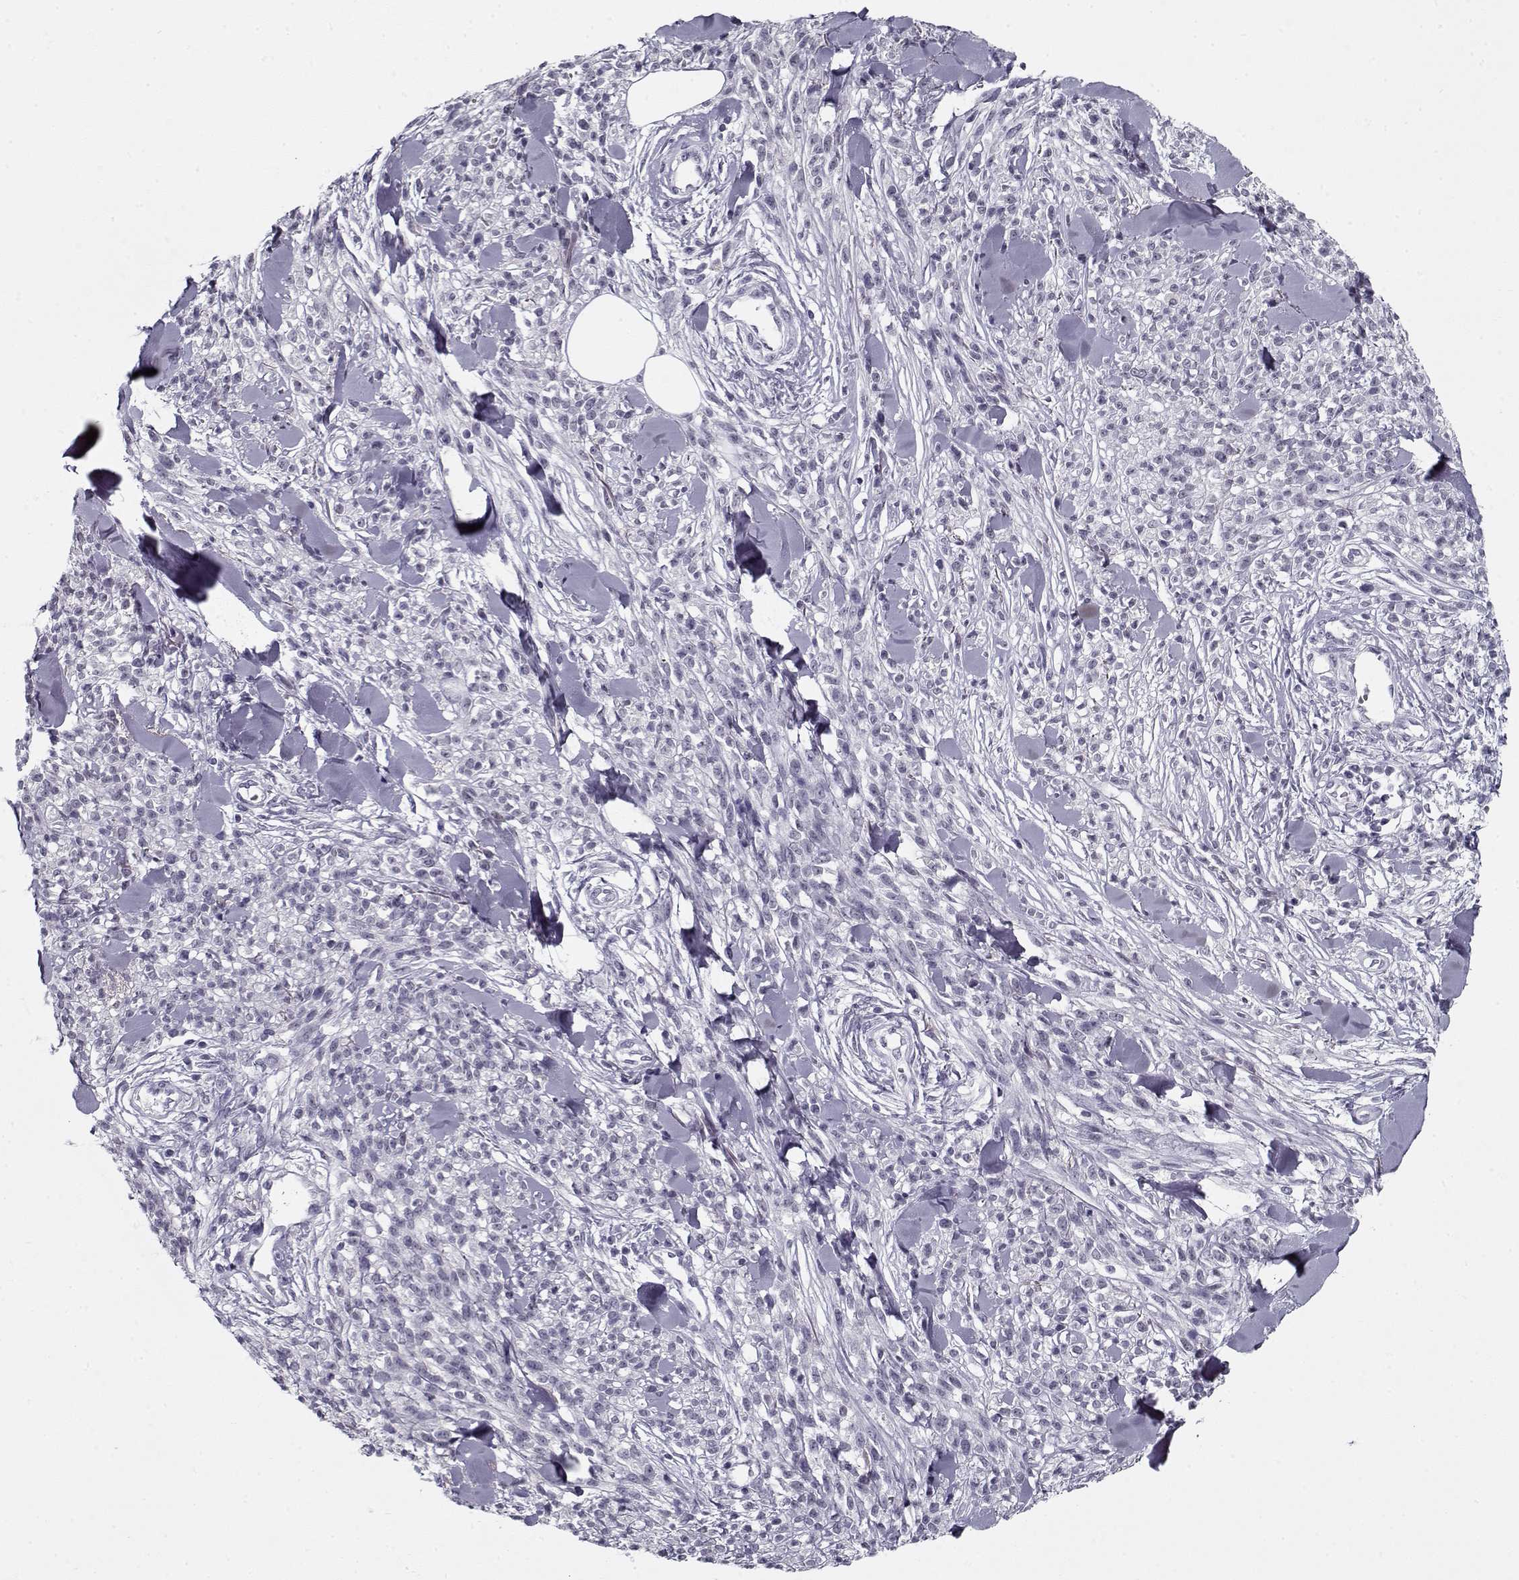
{"staining": {"intensity": "negative", "quantity": "none", "location": "none"}, "tissue": "melanoma", "cell_type": "Tumor cells", "image_type": "cancer", "snomed": [{"axis": "morphology", "description": "Malignant melanoma, NOS"}, {"axis": "topography", "description": "Skin"}, {"axis": "topography", "description": "Skin of trunk"}], "caption": "Tumor cells show no significant protein staining in melanoma.", "gene": "SPACA9", "patient": {"sex": "male", "age": 74}}